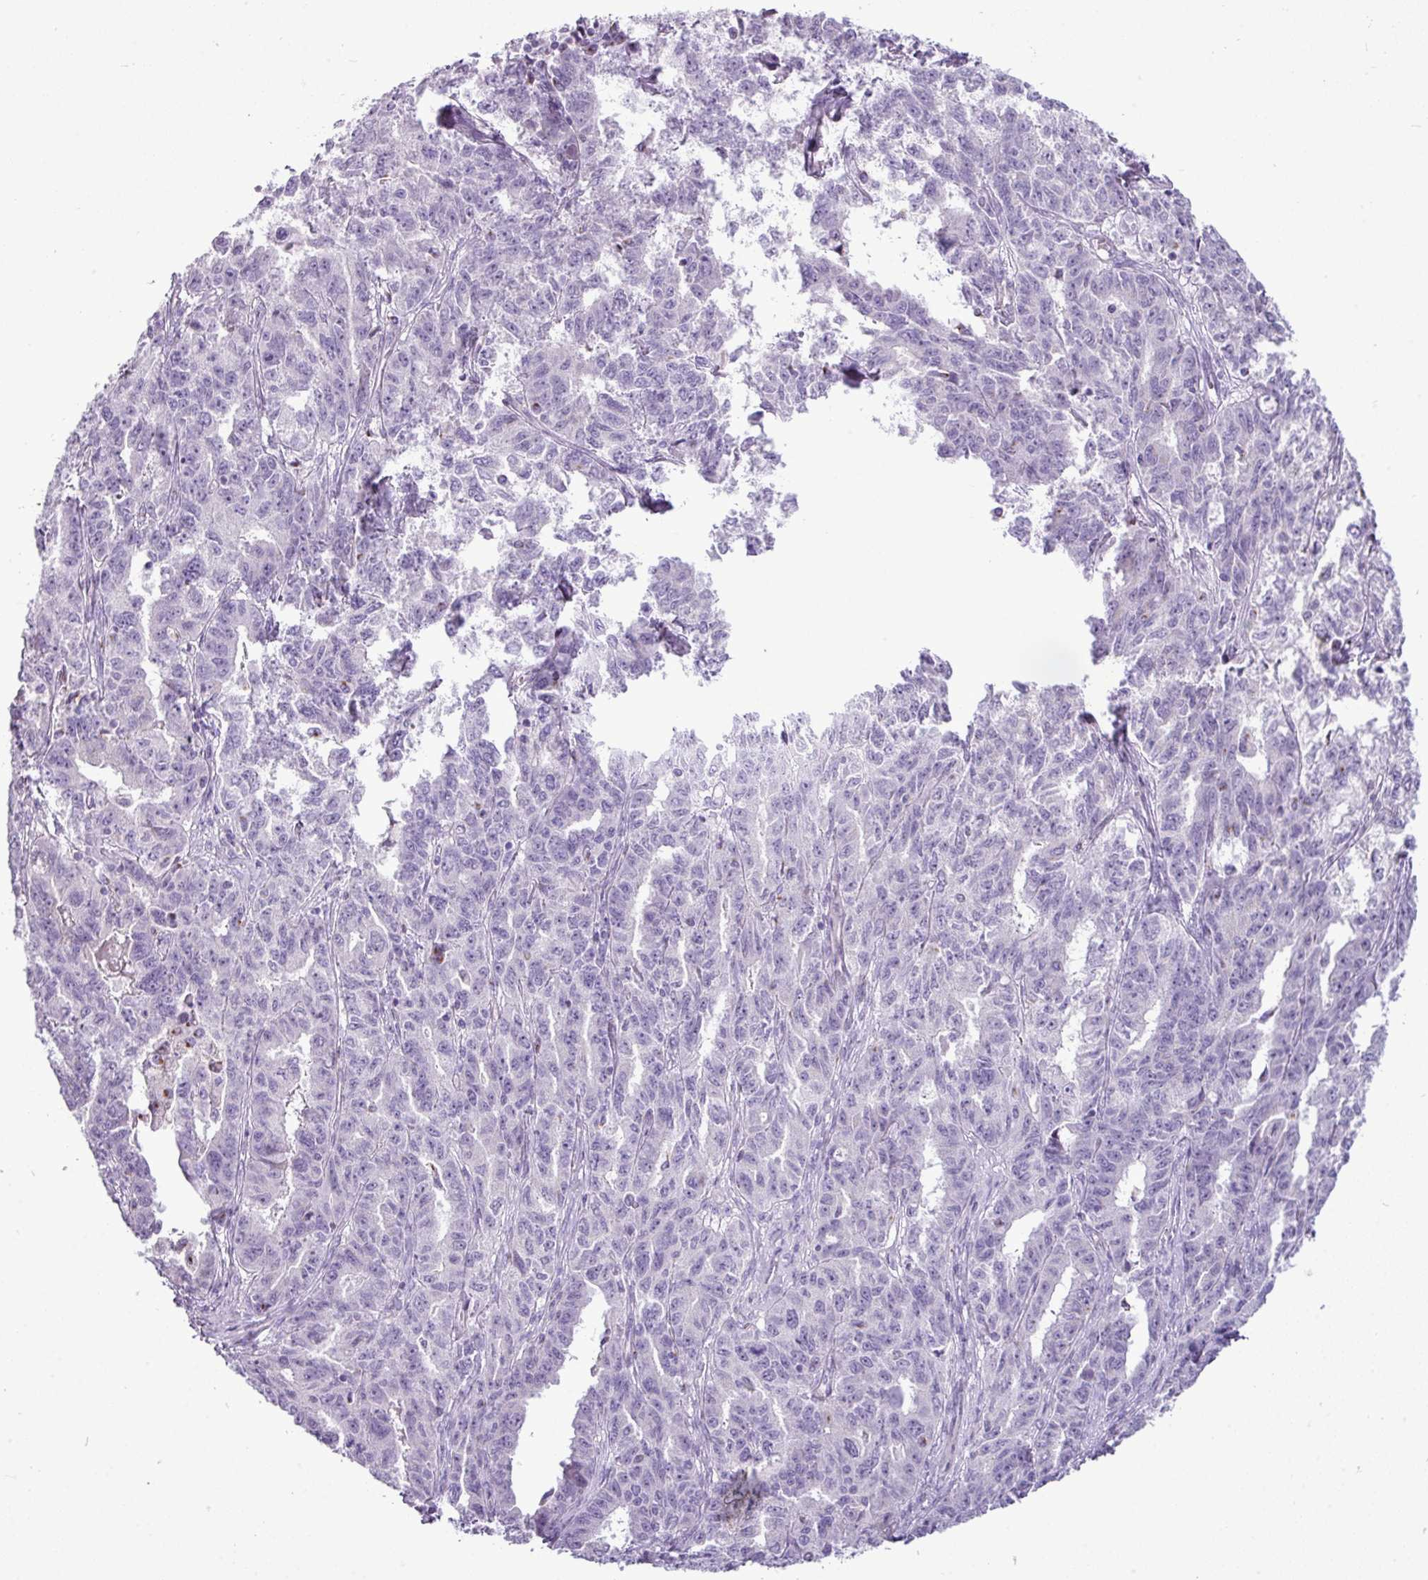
{"staining": {"intensity": "negative", "quantity": "none", "location": "none"}, "tissue": "ovarian cancer", "cell_type": "Tumor cells", "image_type": "cancer", "snomed": [{"axis": "morphology", "description": "Adenocarcinoma, NOS"}, {"axis": "morphology", "description": "Carcinoma, endometroid"}, {"axis": "topography", "description": "Ovary"}], "caption": "Immunohistochemistry (IHC) image of neoplastic tissue: ovarian cancer stained with DAB reveals no significant protein staining in tumor cells.", "gene": "FAM43A", "patient": {"sex": "female", "age": 72}}